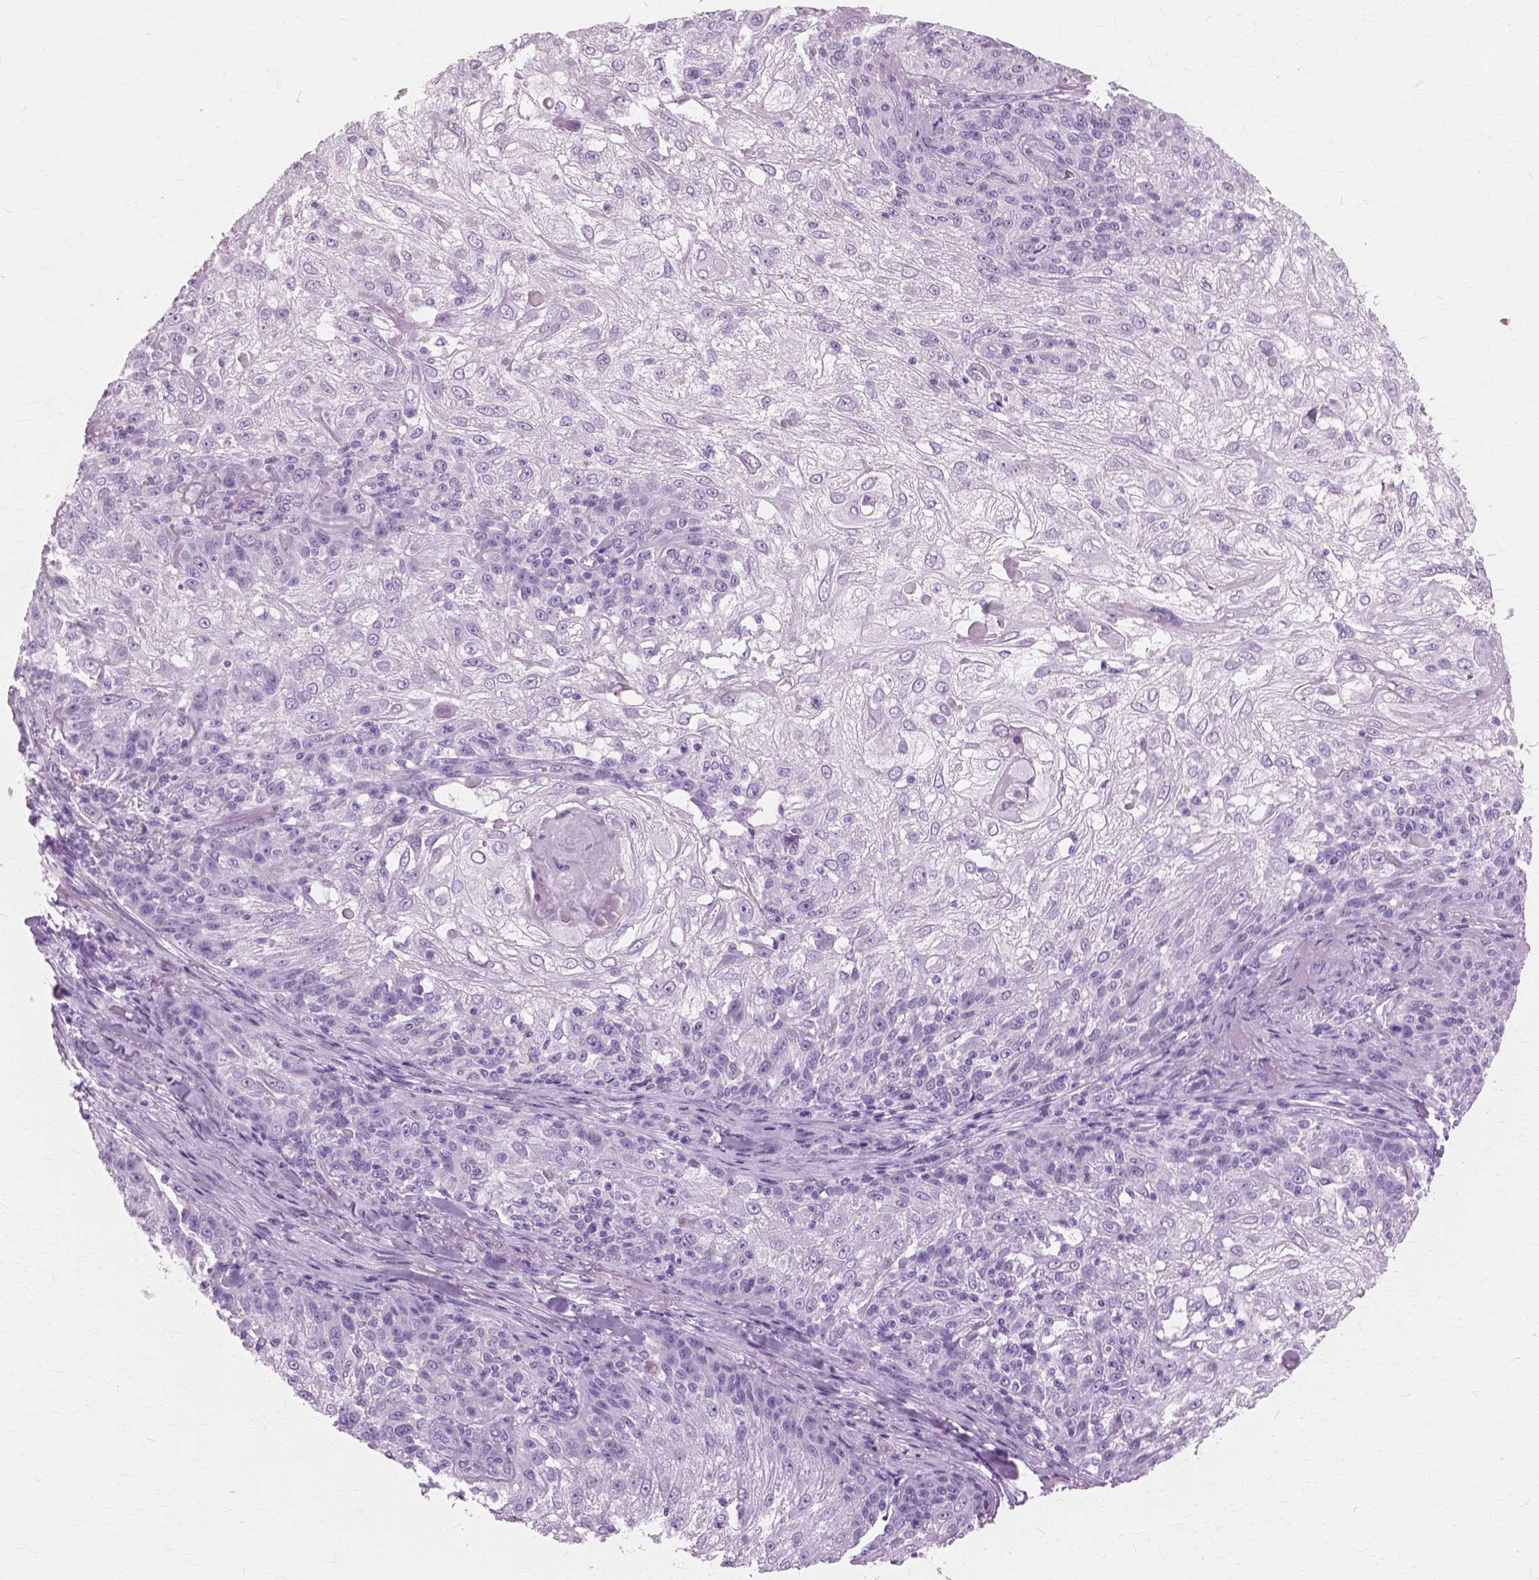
{"staining": {"intensity": "negative", "quantity": "none", "location": "none"}, "tissue": "skin cancer", "cell_type": "Tumor cells", "image_type": "cancer", "snomed": [{"axis": "morphology", "description": "Normal tissue, NOS"}, {"axis": "morphology", "description": "Squamous cell carcinoma, NOS"}, {"axis": "topography", "description": "Skin"}], "caption": "Immunohistochemical staining of skin squamous cell carcinoma demonstrates no significant expression in tumor cells.", "gene": "SFTPD", "patient": {"sex": "female", "age": 83}}